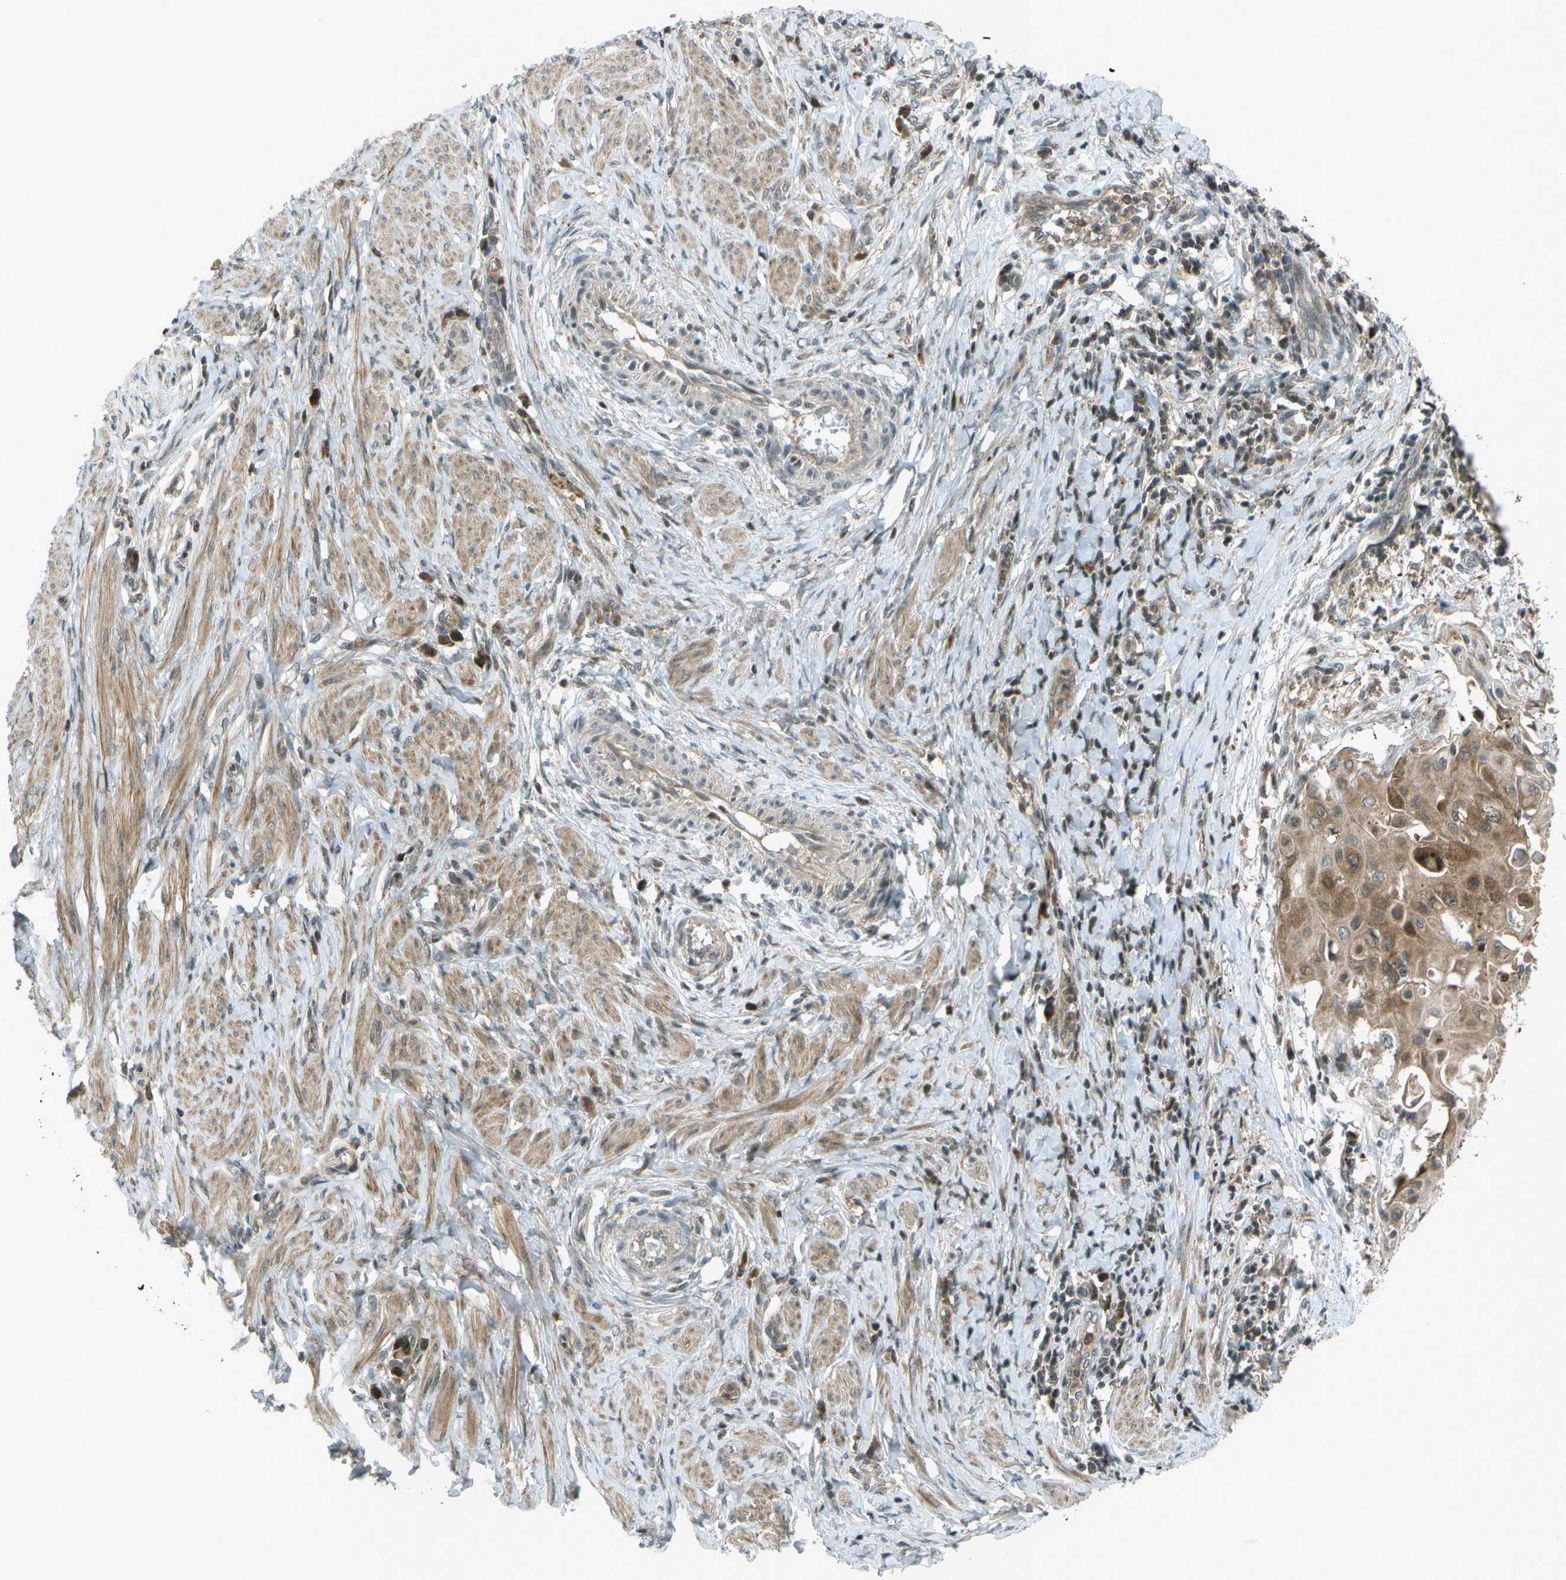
{"staining": {"intensity": "moderate", "quantity": ">75%", "location": "cytoplasmic/membranous"}, "tissue": "cervical cancer", "cell_type": "Tumor cells", "image_type": "cancer", "snomed": [{"axis": "morphology", "description": "Squamous cell carcinoma, NOS"}, {"axis": "topography", "description": "Cervix"}], "caption": "The histopathology image exhibits a brown stain indicating the presence of a protein in the cytoplasmic/membranous of tumor cells in cervical squamous cell carcinoma.", "gene": "TMEM19", "patient": {"sex": "female", "age": 39}}